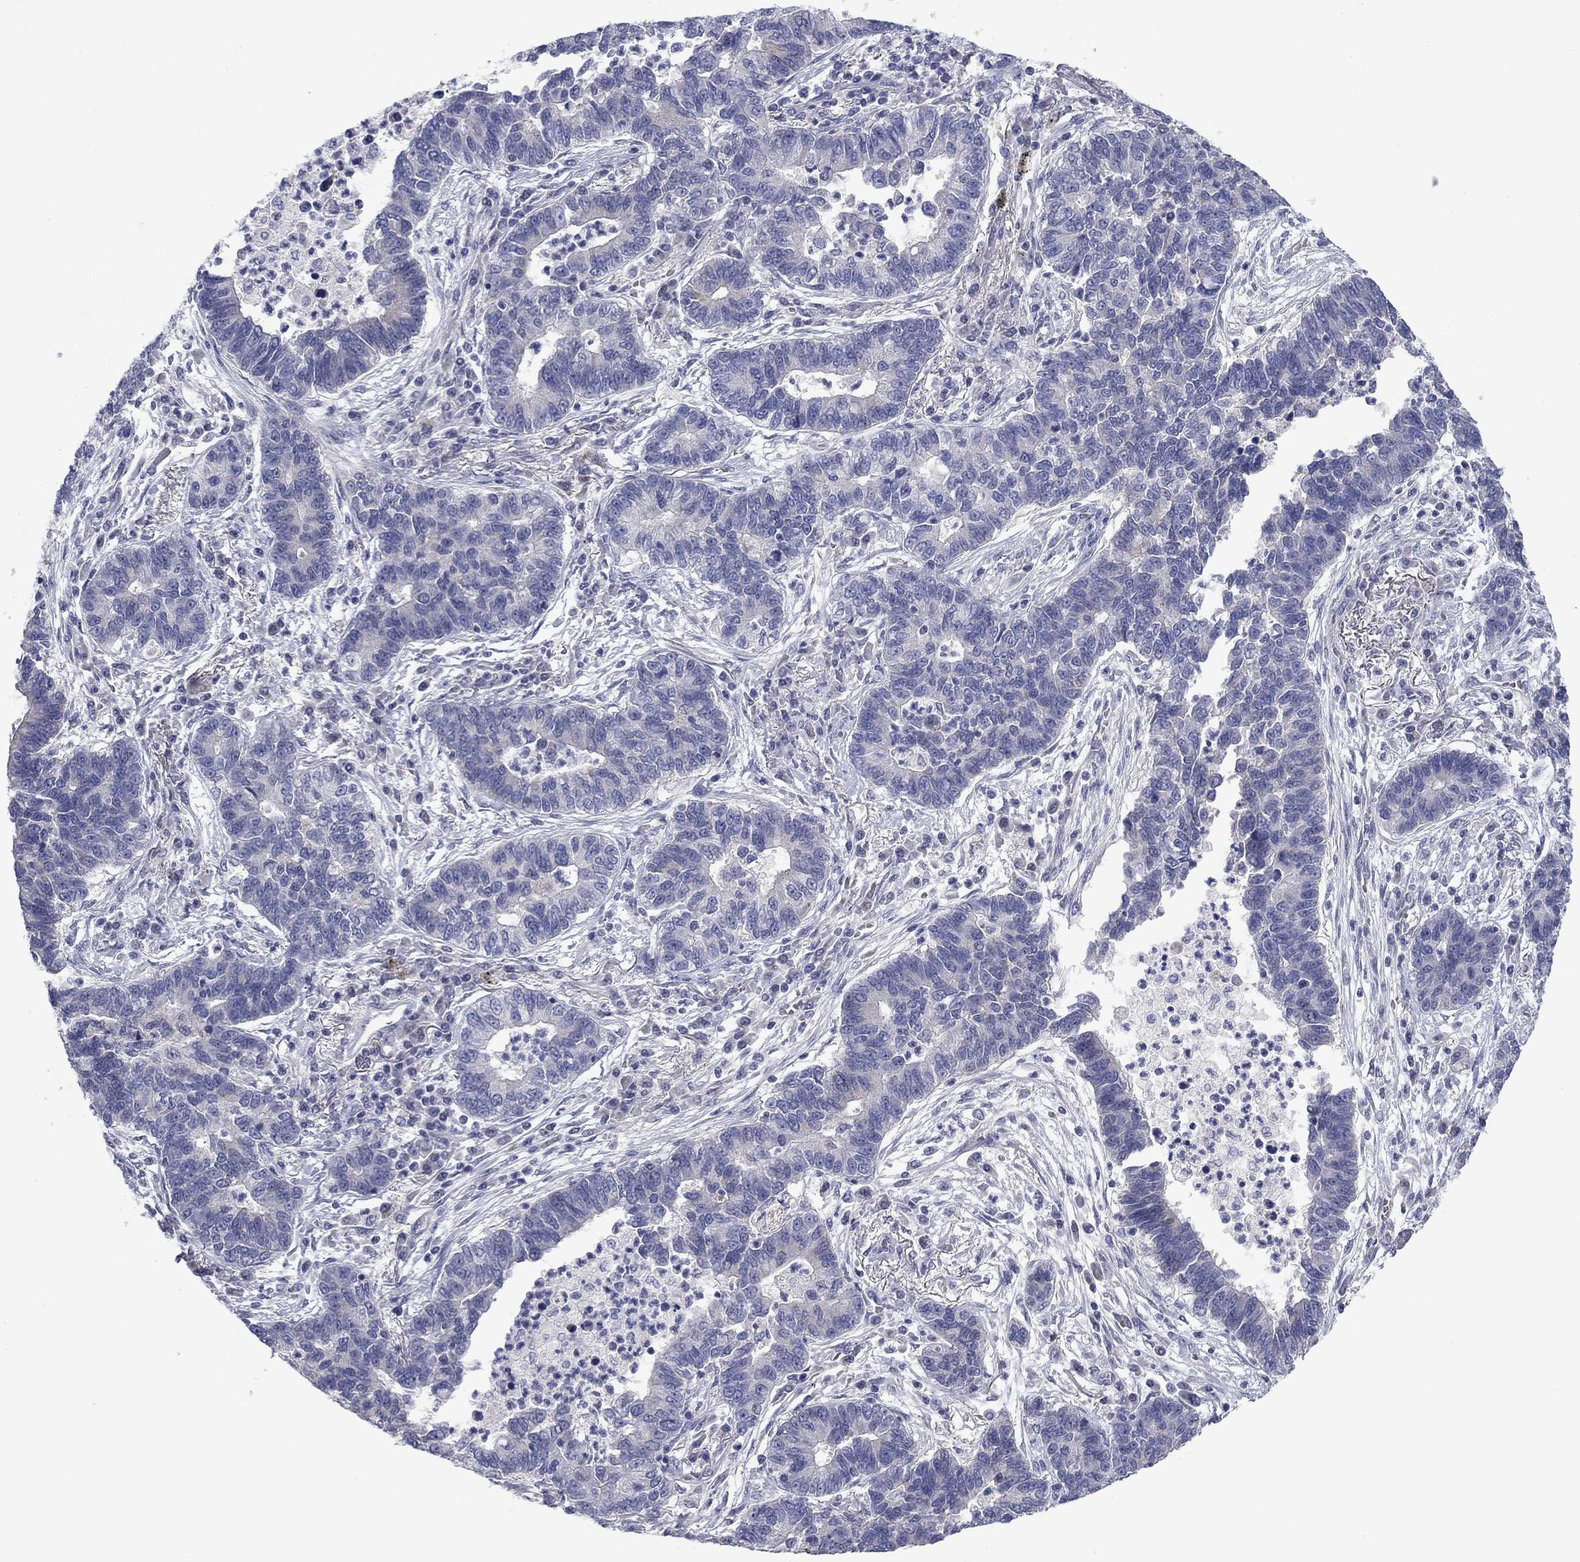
{"staining": {"intensity": "negative", "quantity": "none", "location": "none"}, "tissue": "lung cancer", "cell_type": "Tumor cells", "image_type": "cancer", "snomed": [{"axis": "morphology", "description": "Adenocarcinoma, NOS"}, {"axis": "topography", "description": "Lung"}], "caption": "Immunohistochemistry (IHC) image of human lung adenocarcinoma stained for a protein (brown), which displays no staining in tumor cells.", "gene": "GRHPR", "patient": {"sex": "female", "age": 57}}